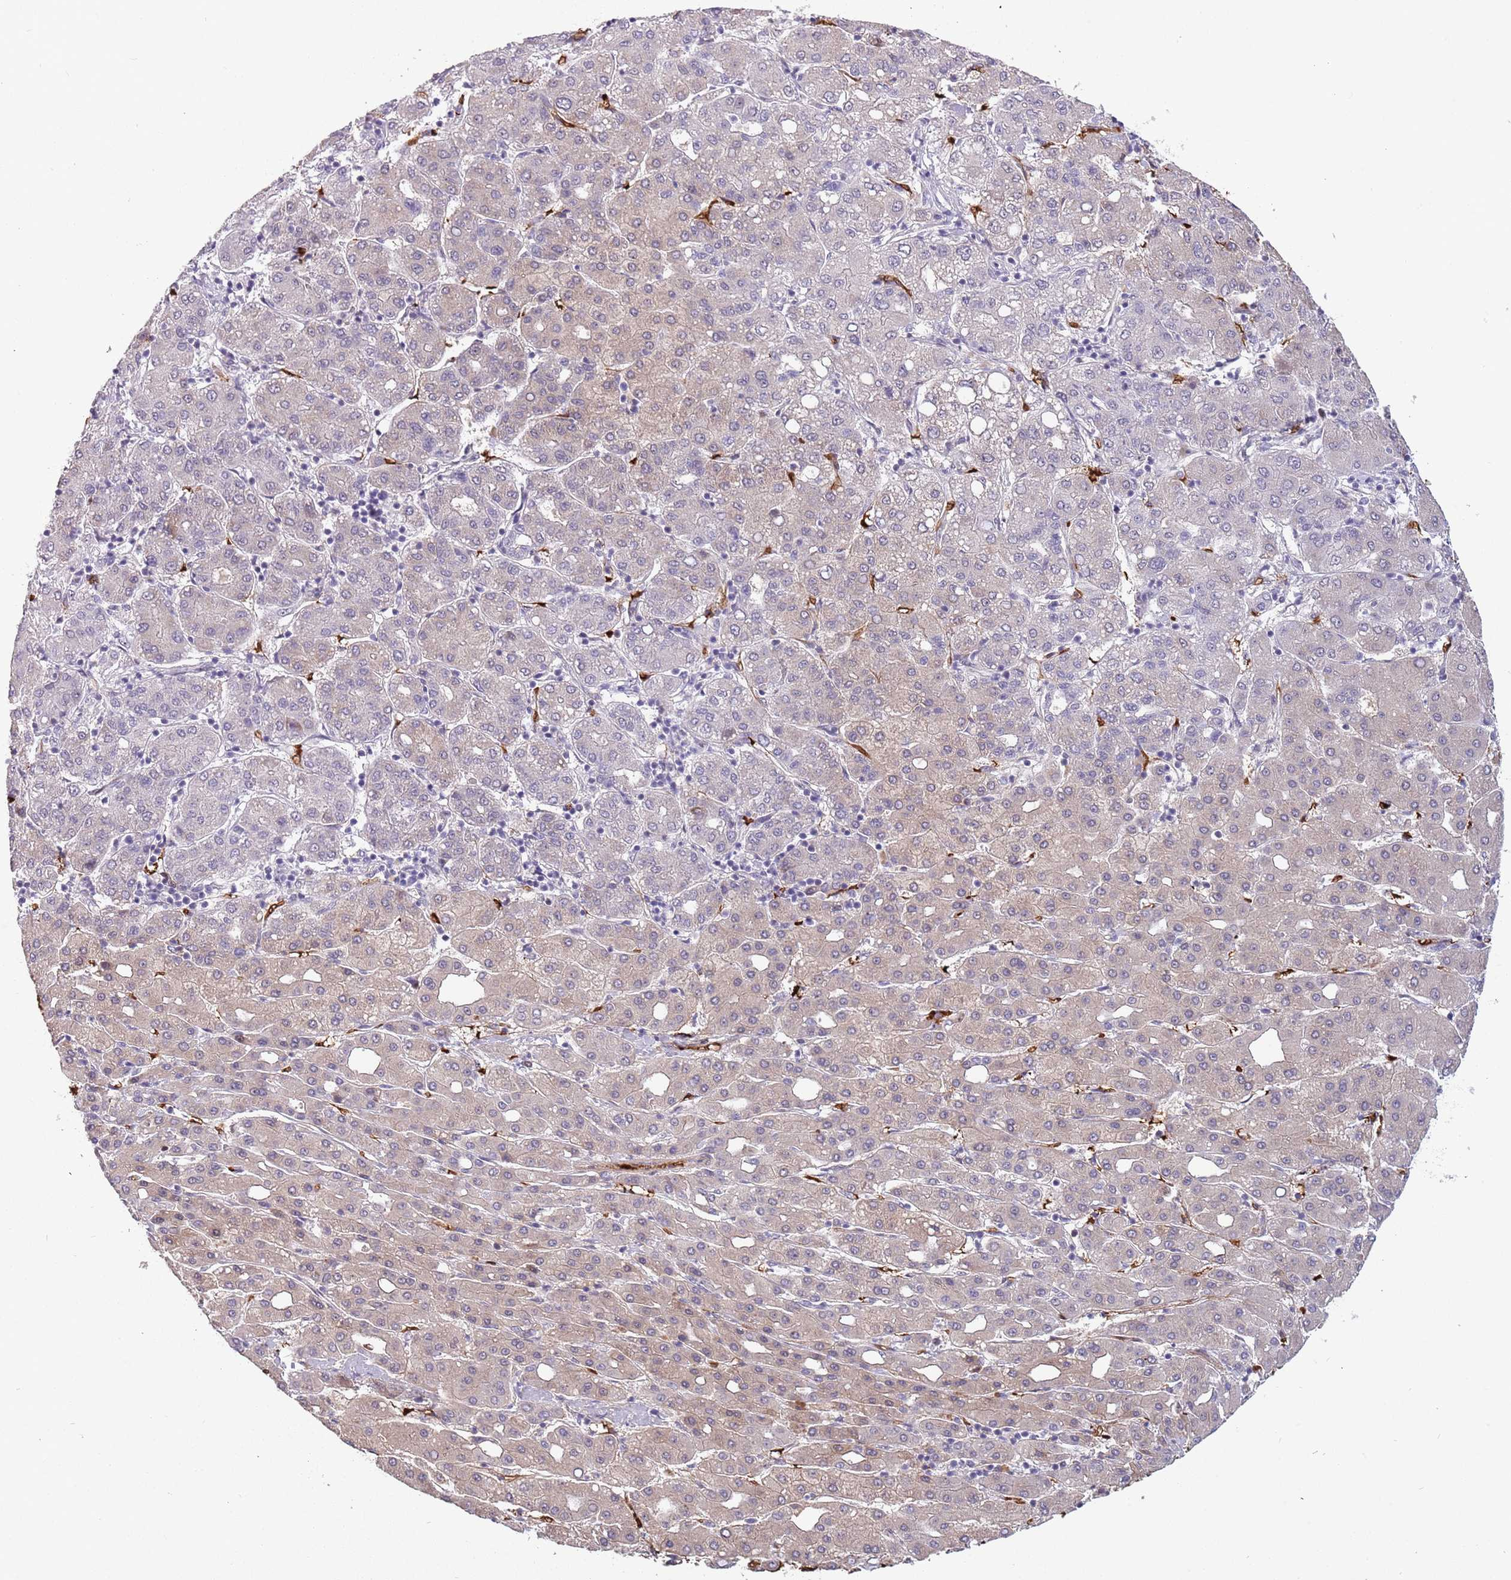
{"staining": {"intensity": "weak", "quantity": "25%-75%", "location": "cytoplasmic/membranous"}, "tissue": "liver cancer", "cell_type": "Tumor cells", "image_type": "cancer", "snomed": [{"axis": "morphology", "description": "Carcinoma, Hepatocellular, NOS"}, {"axis": "topography", "description": "Liver"}], "caption": "Liver cancer stained with DAB immunohistochemistry (IHC) displays low levels of weak cytoplasmic/membranous staining in about 25%-75% of tumor cells. The staining is performed using DAB brown chromogen to label protein expression. The nuclei are counter-stained blue using hematoxylin.", "gene": "LYPD6B", "patient": {"sex": "male", "age": 65}}